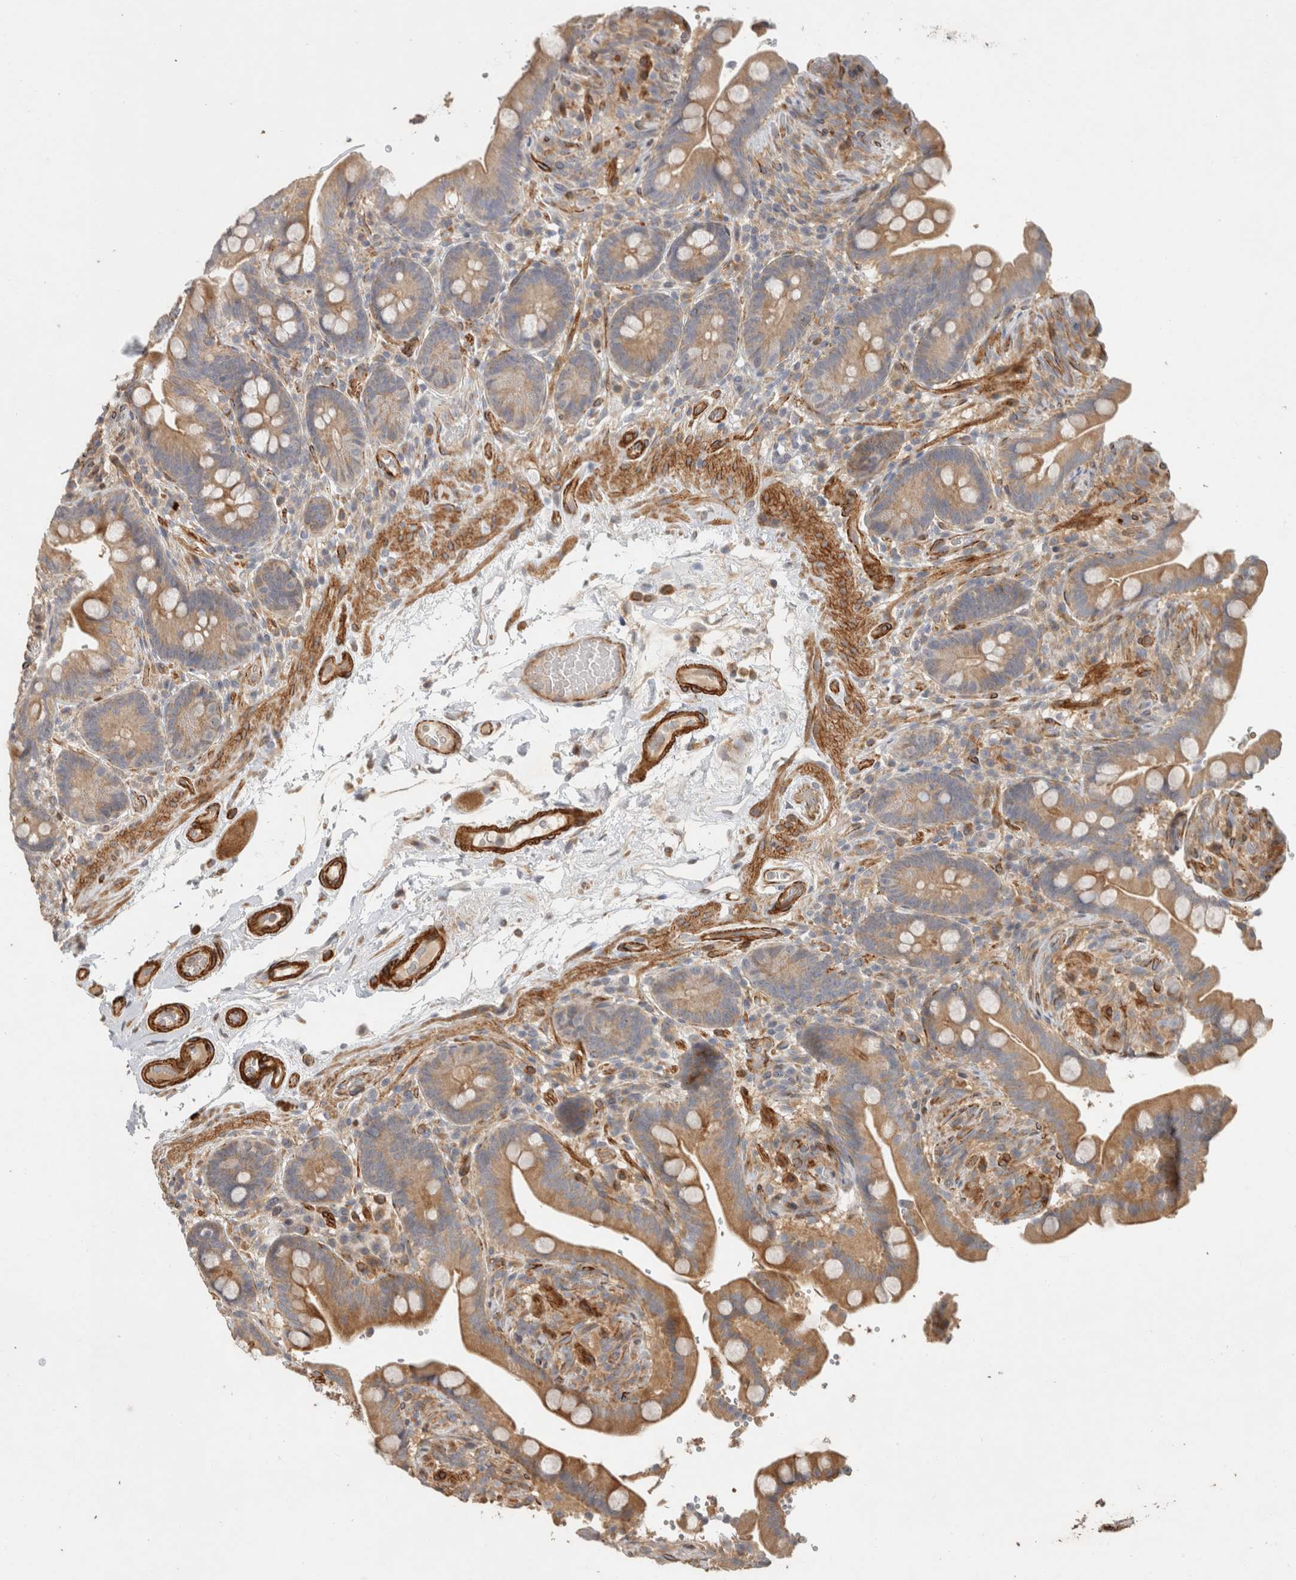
{"staining": {"intensity": "moderate", "quantity": ">75%", "location": "cytoplasmic/membranous"}, "tissue": "colon", "cell_type": "Endothelial cells", "image_type": "normal", "snomed": [{"axis": "morphology", "description": "Normal tissue, NOS"}, {"axis": "topography", "description": "Smooth muscle"}, {"axis": "topography", "description": "Colon"}], "caption": "A high-resolution photomicrograph shows immunohistochemistry (IHC) staining of benign colon, which demonstrates moderate cytoplasmic/membranous positivity in approximately >75% of endothelial cells. The protein of interest is shown in brown color, while the nuclei are stained blue.", "gene": "SIPA1L2", "patient": {"sex": "male", "age": 73}}